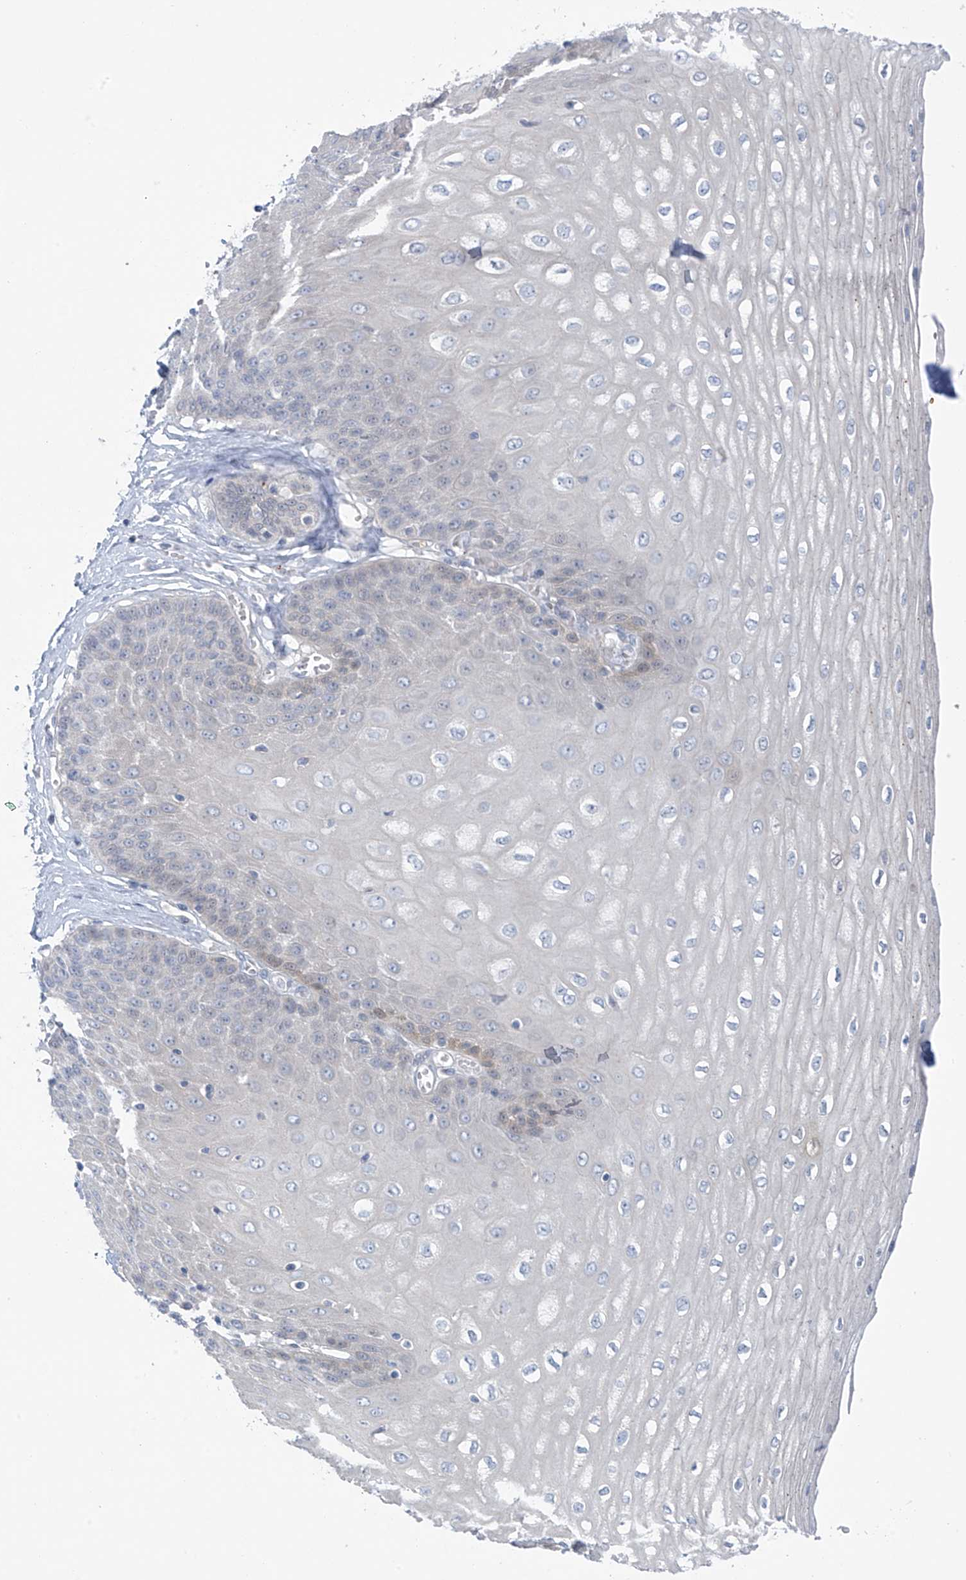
{"staining": {"intensity": "weak", "quantity": "<25%", "location": "cytoplasmic/membranous"}, "tissue": "esophagus", "cell_type": "Squamous epithelial cells", "image_type": "normal", "snomed": [{"axis": "morphology", "description": "Normal tissue, NOS"}, {"axis": "topography", "description": "Esophagus"}], "caption": "A high-resolution photomicrograph shows immunohistochemistry (IHC) staining of normal esophagus, which demonstrates no significant positivity in squamous epithelial cells. The staining was performed using DAB (3,3'-diaminobenzidine) to visualize the protein expression in brown, while the nuclei were stained in blue with hematoxylin (Magnification: 20x).", "gene": "ZNF793", "patient": {"sex": "male", "age": 60}}